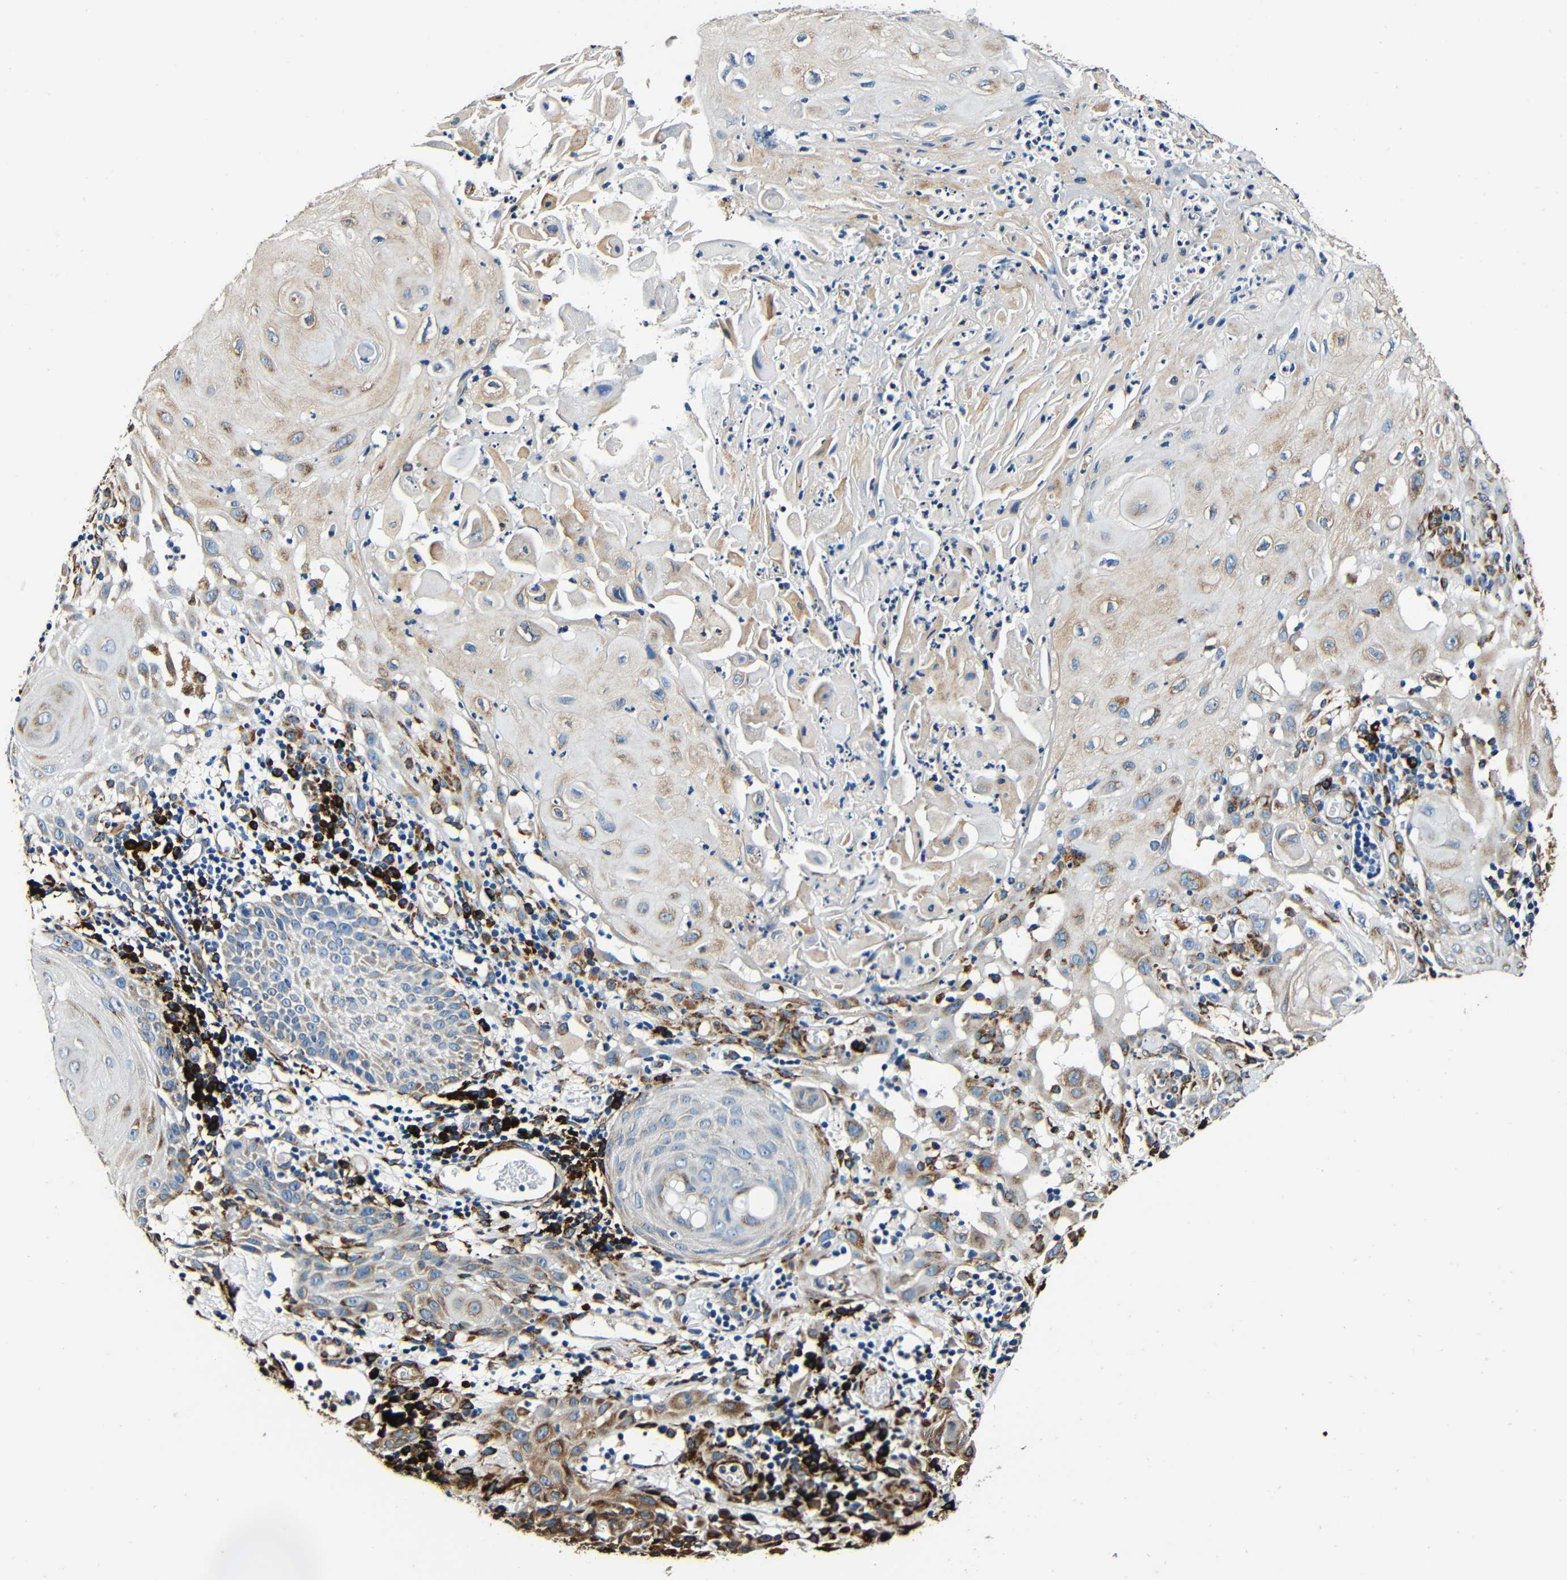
{"staining": {"intensity": "moderate", "quantity": ">75%", "location": "cytoplasmic/membranous"}, "tissue": "skin cancer", "cell_type": "Tumor cells", "image_type": "cancer", "snomed": [{"axis": "morphology", "description": "Squamous cell carcinoma, NOS"}, {"axis": "topography", "description": "Skin"}], "caption": "This is an image of immunohistochemistry (IHC) staining of skin cancer, which shows moderate expression in the cytoplasmic/membranous of tumor cells.", "gene": "RRBP1", "patient": {"sex": "male", "age": 24}}